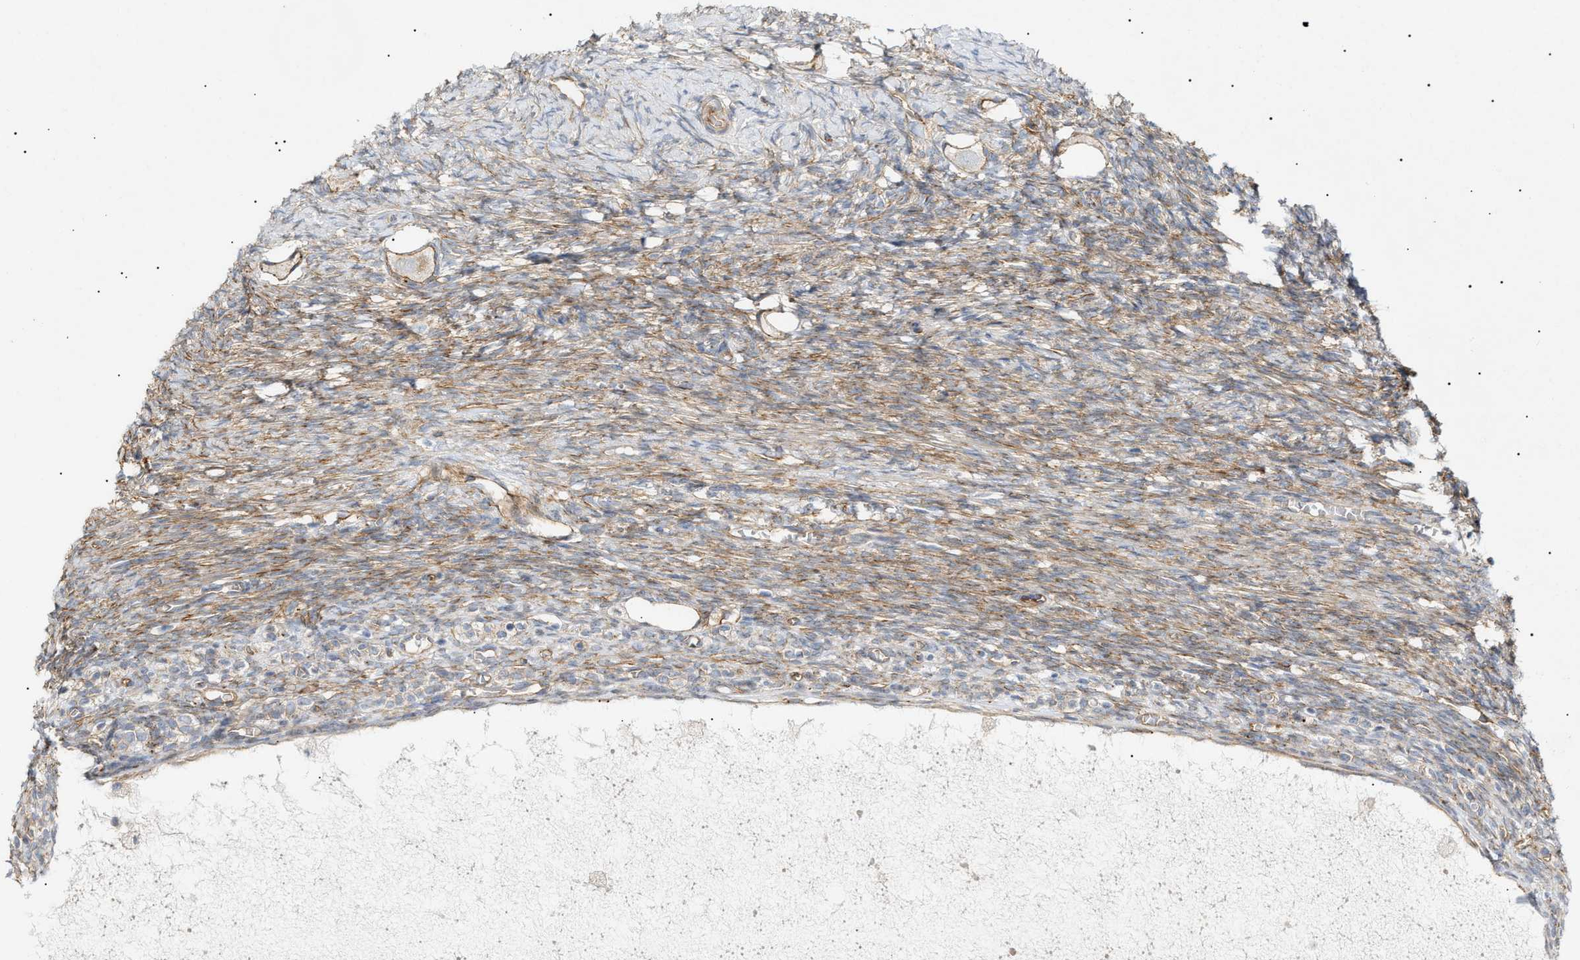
{"staining": {"intensity": "weak", "quantity": ">75%", "location": "cytoplasmic/membranous"}, "tissue": "ovary", "cell_type": "Follicle cells", "image_type": "normal", "snomed": [{"axis": "morphology", "description": "Normal tissue, NOS"}, {"axis": "topography", "description": "Ovary"}], "caption": "Immunohistochemistry (IHC) histopathology image of normal human ovary stained for a protein (brown), which demonstrates low levels of weak cytoplasmic/membranous positivity in approximately >75% of follicle cells.", "gene": "ZFHX2", "patient": {"sex": "female", "age": 27}}